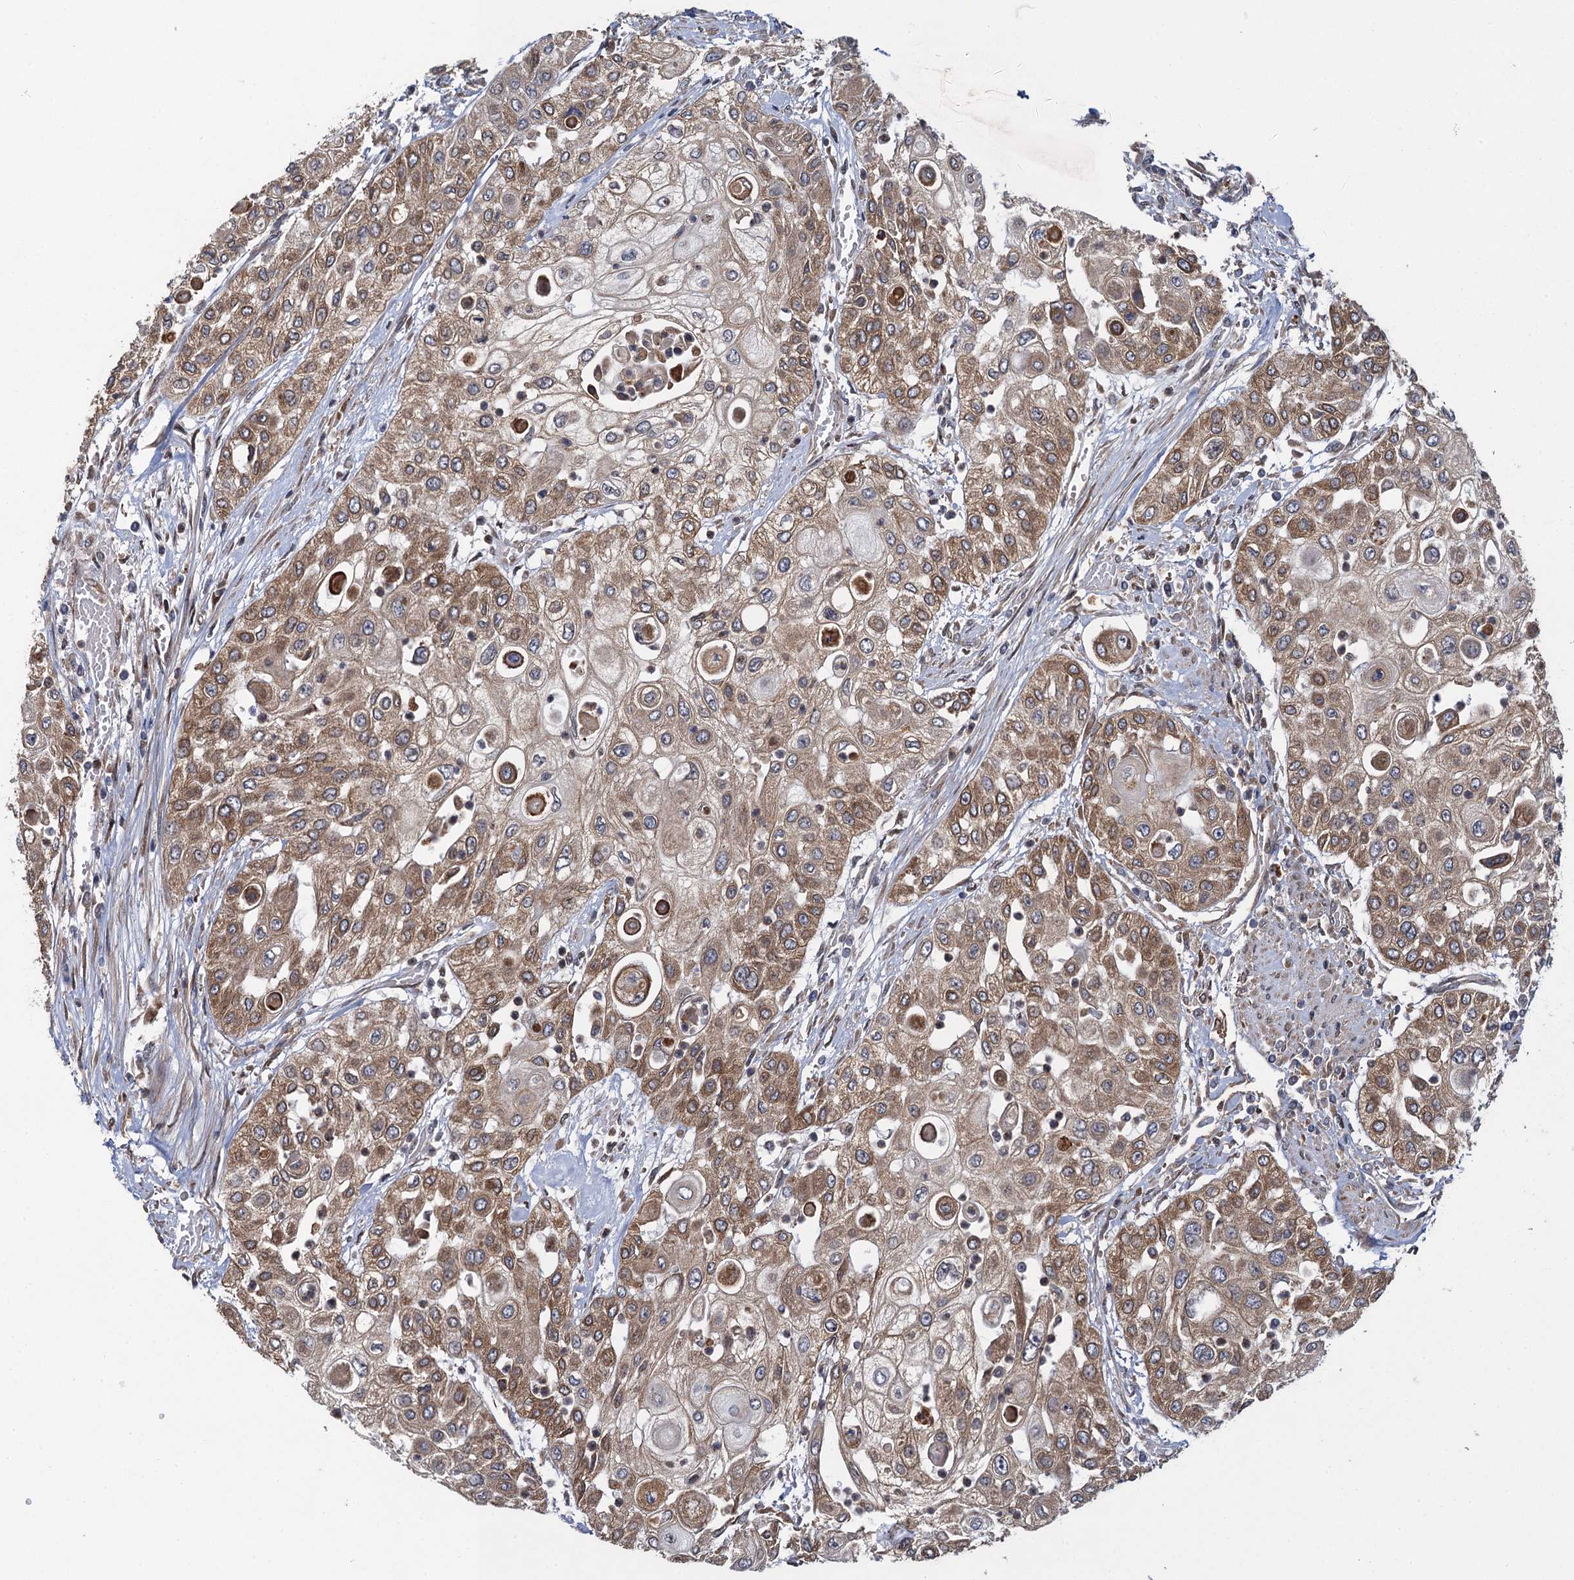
{"staining": {"intensity": "moderate", "quantity": ">75%", "location": "cytoplasmic/membranous"}, "tissue": "urothelial cancer", "cell_type": "Tumor cells", "image_type": "cancer", "snomed": [{"axis": "morphology", "description": "Urothelial carcinoma, High grade"}, {"axis": "topography", "description": "Urinary bladder"}], "caption": "A histopathology image showing moderate cytoplasmic/membranous staining in approximately >75% of tumor cells in urothelial cancer, as visualized by brown immunohistochemical staining.", "gene": "EVX2", "patient": {"sex": "female", "age": 79}}